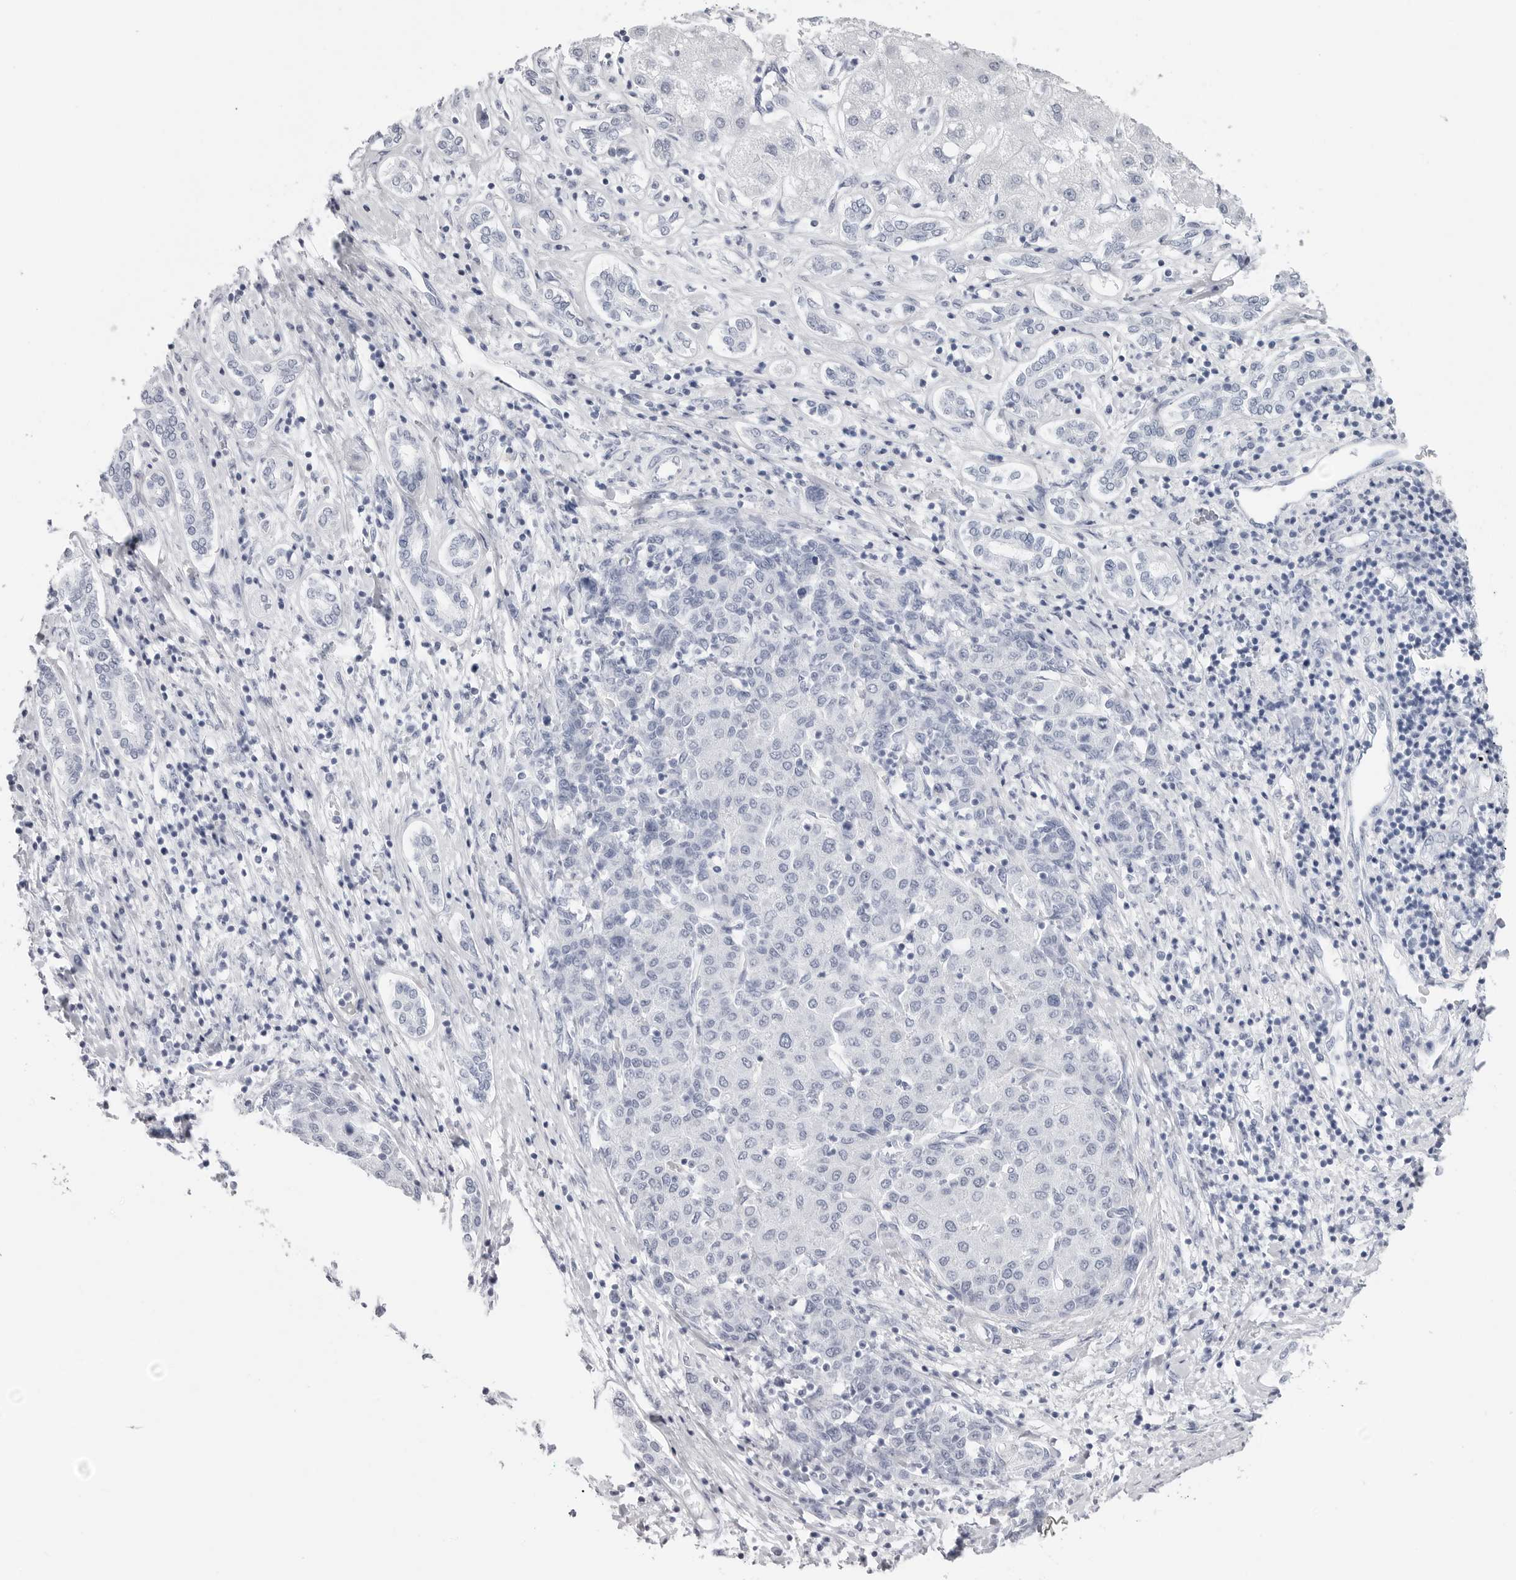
{"staining": {"intensity": "negative", "quantity": "none", "location": "none"}, "tissue": "liver cancer", "cell_type": "Tumor cells", "image_type": "cancer", "snomed": [{"axis": "morphology", "description": "Carcinoma, Hepatocellular, NOS"}, {"axis": "topography", "description": "Liver"}], "caption": "Human liver cancer (hepatocellular carcinoma) stained for a protein using IHC shows no staining in tumor cells.", "gene": "CST2", "patient": {"sex": "male", "age": 65}}